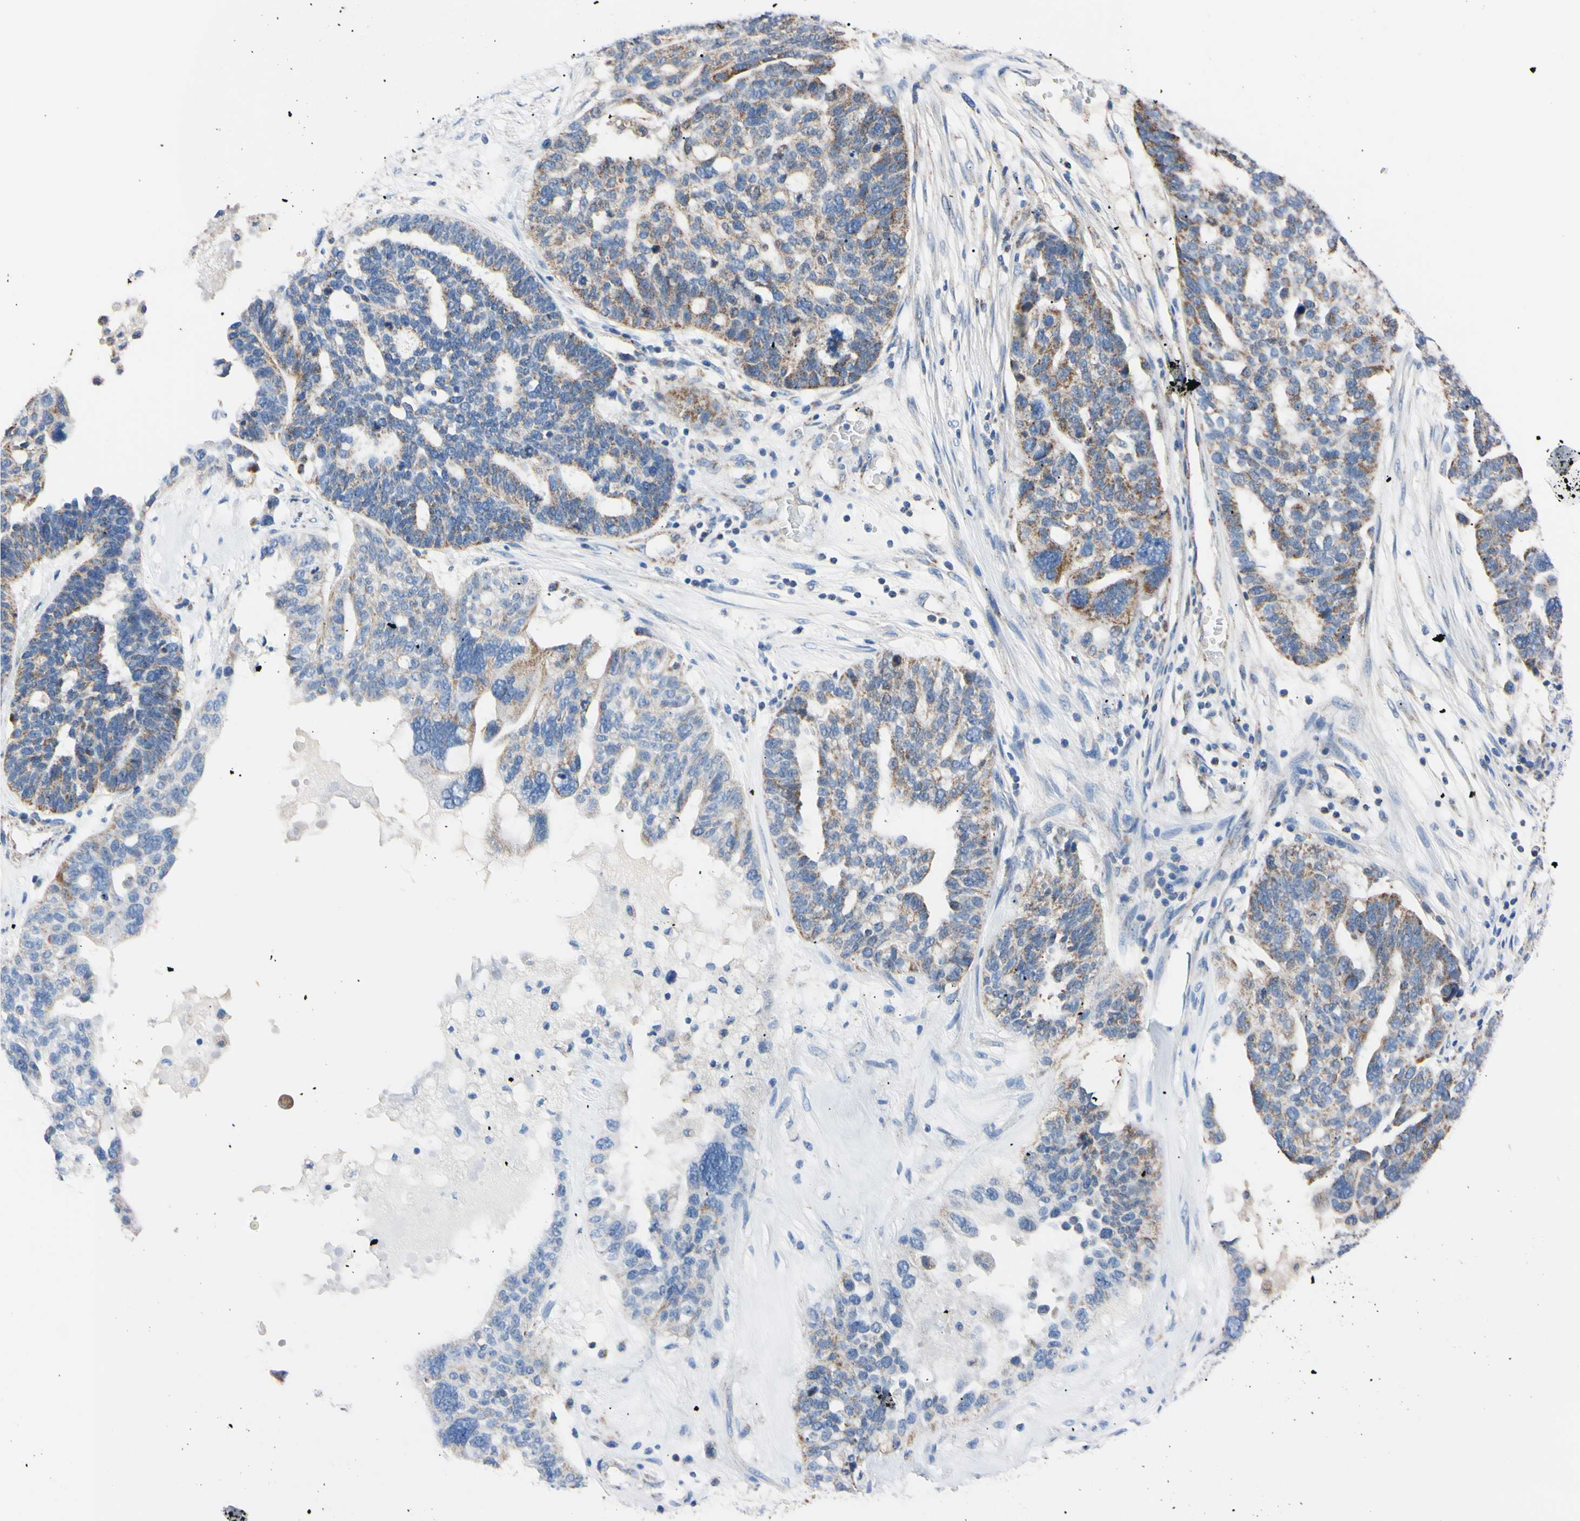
{"staining": {"intensity": "moderate", "quantity": "25%-75%", "location": "cytoplasmic/membranous"}, "tissue": "ovarian cancer", "cell_type": "Tumor cells", "image_type": "cancer", "snomed": [{"axis": "morphology", "description": "Cystadenocarcinoma, serous, NOS"}, {"axis": "topography", "description": "Ovary"}], "caption": "Ovarian cancer (serous cystadenocarcinoma) stained for a protein shows moderate cytoplasmic/membranous positivity in tumor cells. Nuclei are stained in blue.", "gene": "CLPP", "patient": {"sex": "female", "age": 59}}